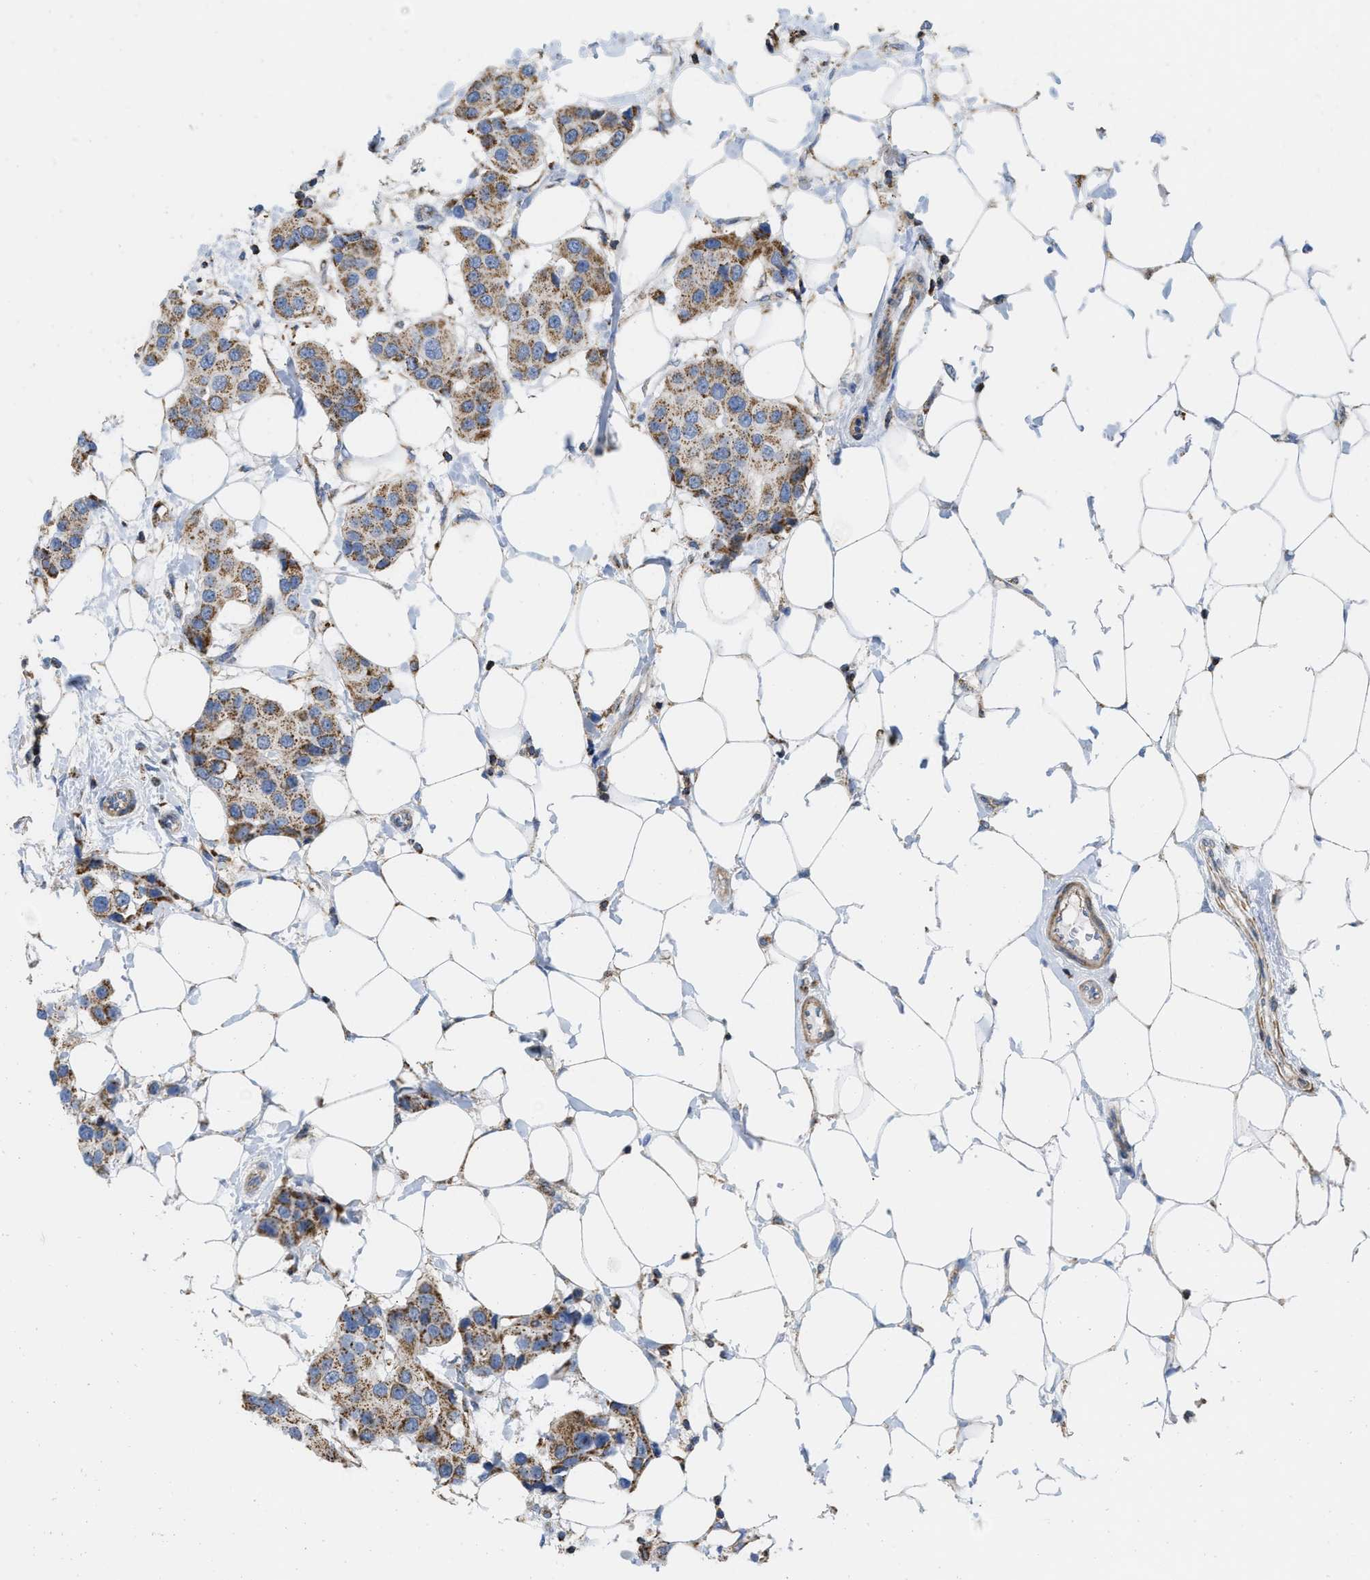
{"staining": {"intensity": "moderate", "quantity": ">75%", "location": "cytoplasmic/membranous"}, "tissue": "breast cancer", "cell_type": "Tumor cells", "image_type": "cancer", "snomed": [{"axis": "morphology", "description": "Normal tissue, NOS"}, {"axis": "morphology", "description": "Duct carcinoma"}, {"axis": "topography", "description": "Breast"}], "caption": "IHC histopathology image of neoplastic tissue: human infiltrating ductal carcinoma (breast) stained using immunohistochemistry (IHC) reveals medium levels of moderate protein expression localized specifically in the cytoplasmic/membranous of tumor cells, appearing as a cytoplasmic/membranous brown color.", "gene": "GRB10", "patient": {"sex": "female", "age": 39}}